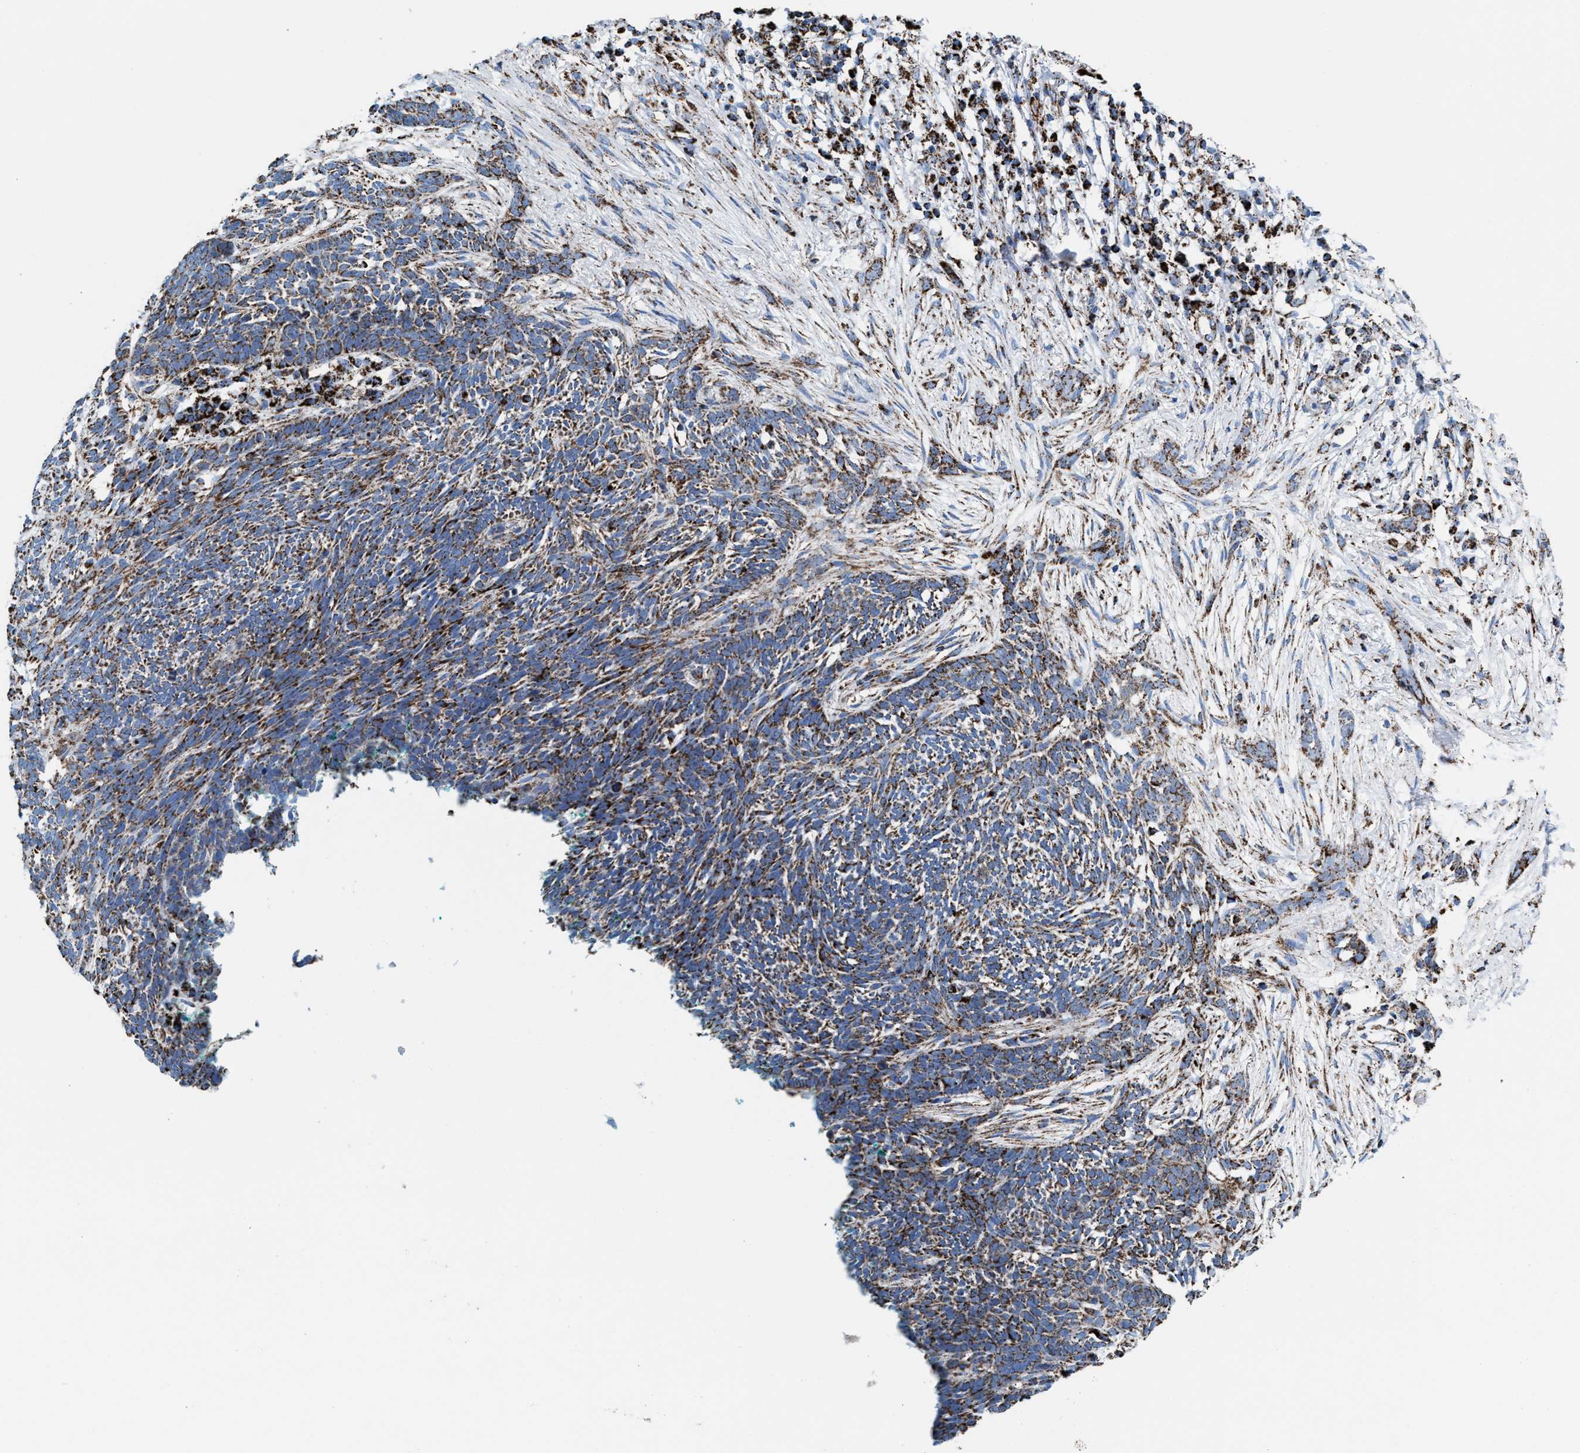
{"staining": {"intensity": "moderate", "quantity": ">75%", "location": "cytoplasmic/membranous"}, "tissue": "skin cancer", "cell_type": "Tumor cells", "image_type": "cancer", "snomed": [{"axis": "morphology", "description": "Basal cell carcinoma"}, {"axis": "morphology", "description": "Adnexal tumor, benign"}, {"axis": "topography", "description": "Skin"}], "caption": "The micrograph shows staining of skin basal cell carcinoma, revealing moderate cytoplasmic/membranous protein expression (brown color) within tumor cells. The staining was performed using DAB (3,3'-diaminobenzidine) to visualize the protein expression in brown, while the nuclei were stained in blue with hematoxylin (Magnification: 20x).", "gene": "ECHS1", "patient": {"sex": "female", "age": 42}}